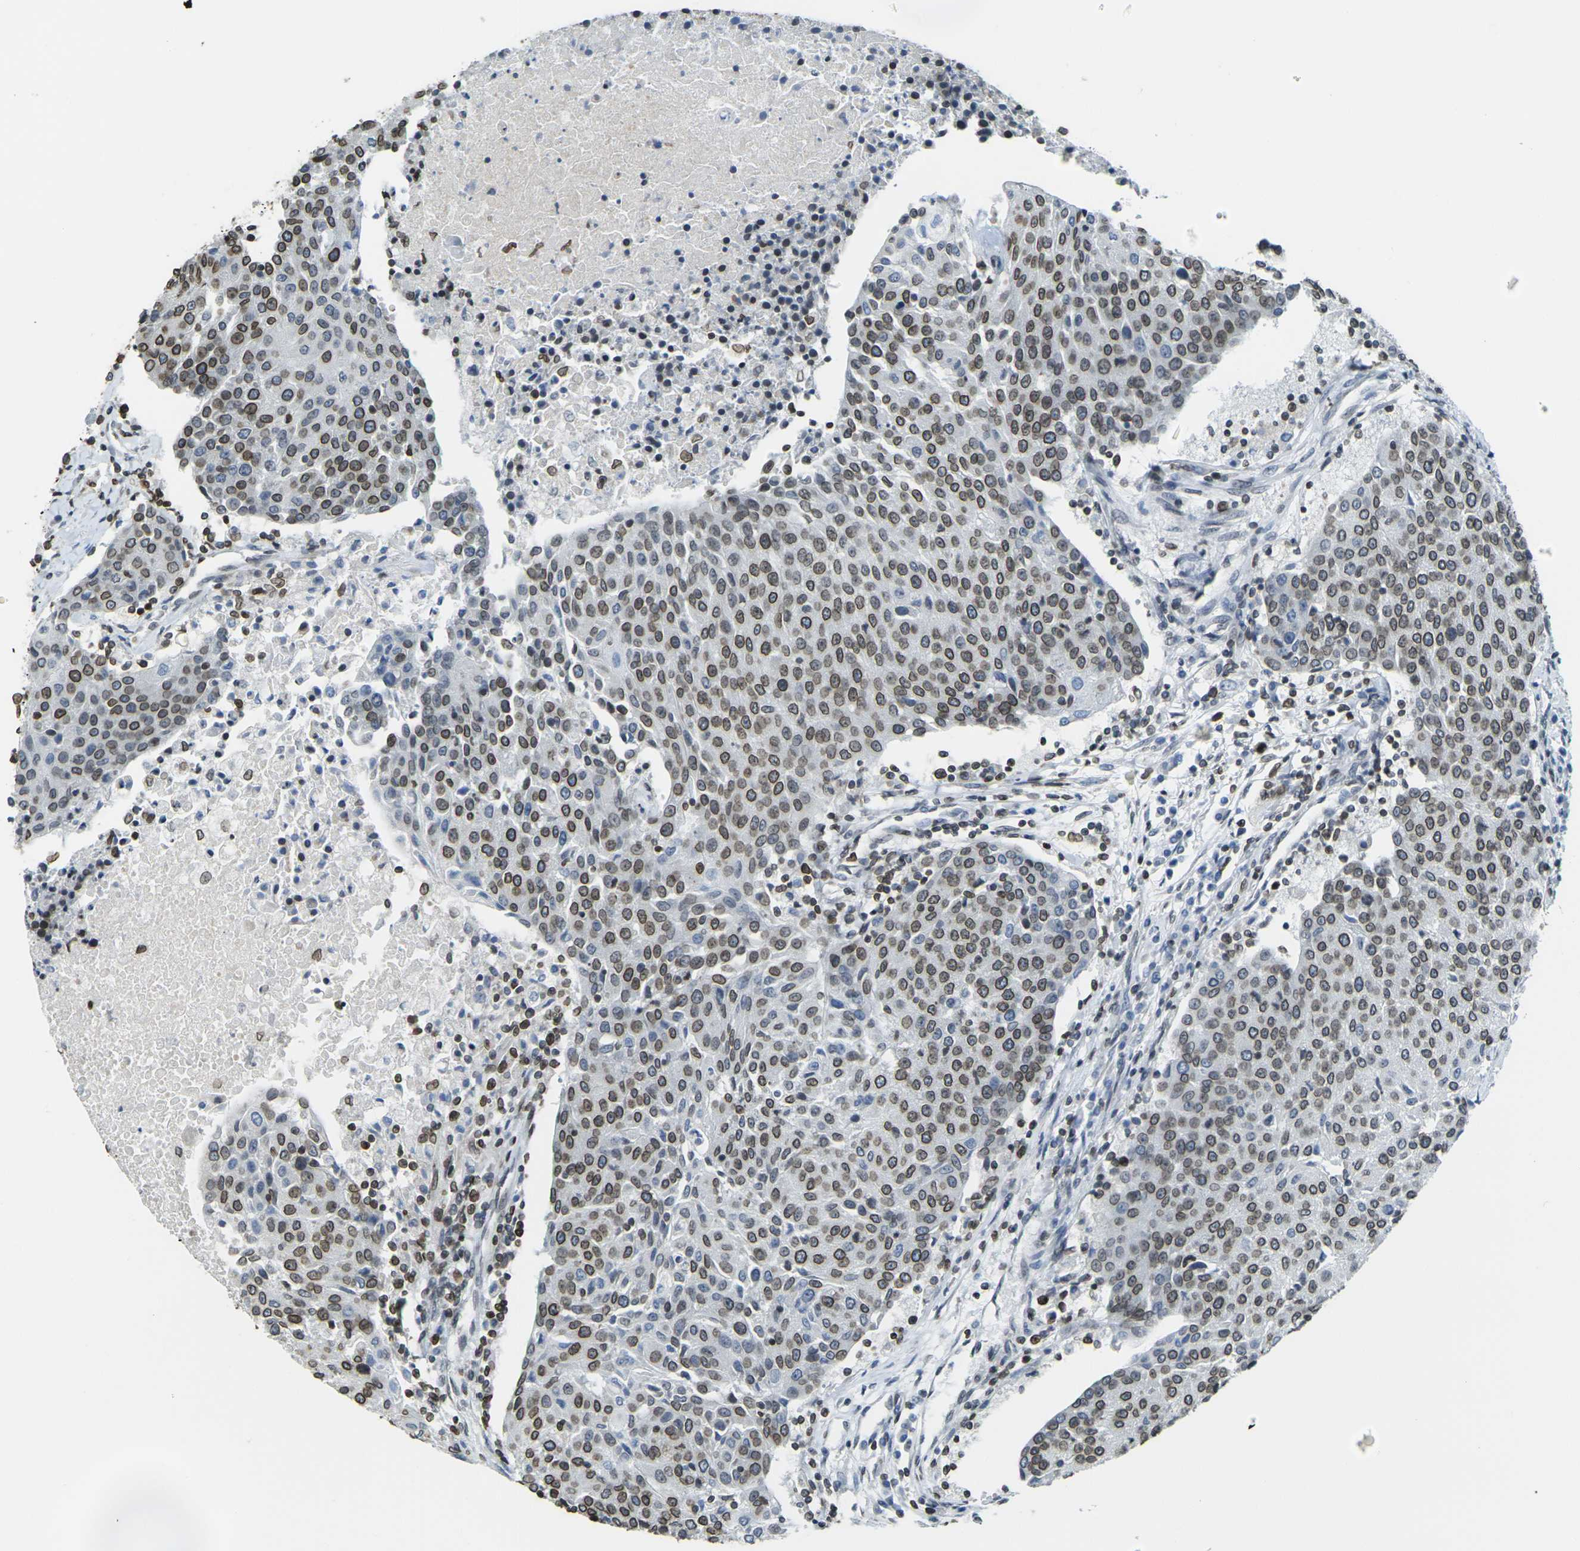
{"staining": {"intensity": "strong", "quantity": ">75%", "location": "cytoplasmic/membranous,nuclear"}, "tissue": "urothelial cancer", "cell_type": "Tumor cells", "image_type": "cancer", "snomed": [{"axis": "morphology", "description": "Urothelial carcinoma, High grade"}, {"axis": "topography", "description": "Urinary bladder"}], "caption": "Human urothelial cancer stained with a protein marker displays strong staining in tumor cells.", "gene": "BRDT", "patient": {"sex": "female", "age": 85}}